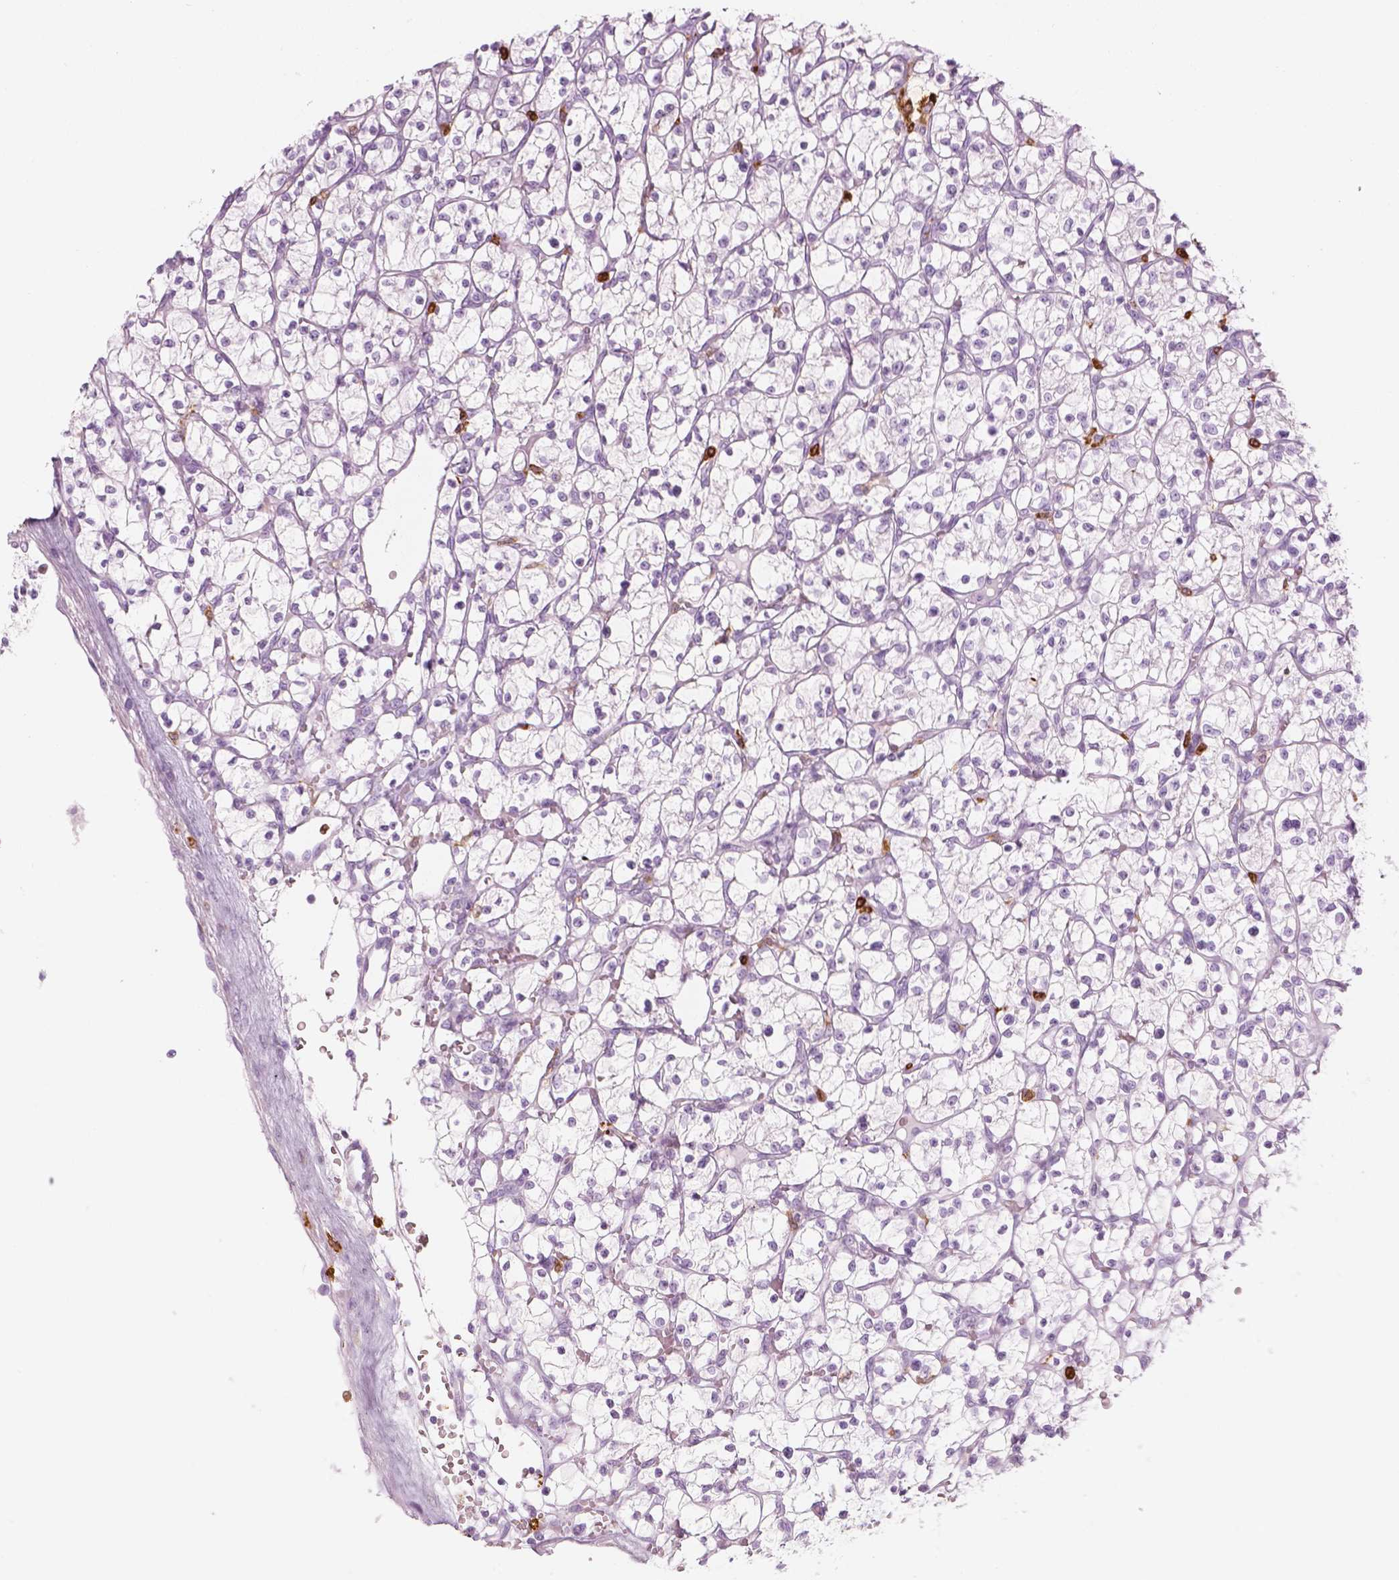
{"staining": {"intensity": "negative", "quantity": "none", "location": "none"}, "tissue": "renal cancer", "cell_type": "Tumor cells", "image_type": "cancer", "snomed": [{"axis": "morphology", "description": "Adenocarcinoma, NOS"}, {"axis": "topography", "description": "Kidney"}], "caption": "Immunohistochemistry image of renal cancer stained for a protein (brown), which demonstrates no staining in tumor cells. The staining was performed using DAB to visualize the protein expression in brown, while the nuclei were stained in blue with hematoxylin (Magnification: 20x).", "gene": "CES1", "patient": {"sex": "female", "age": 64}}